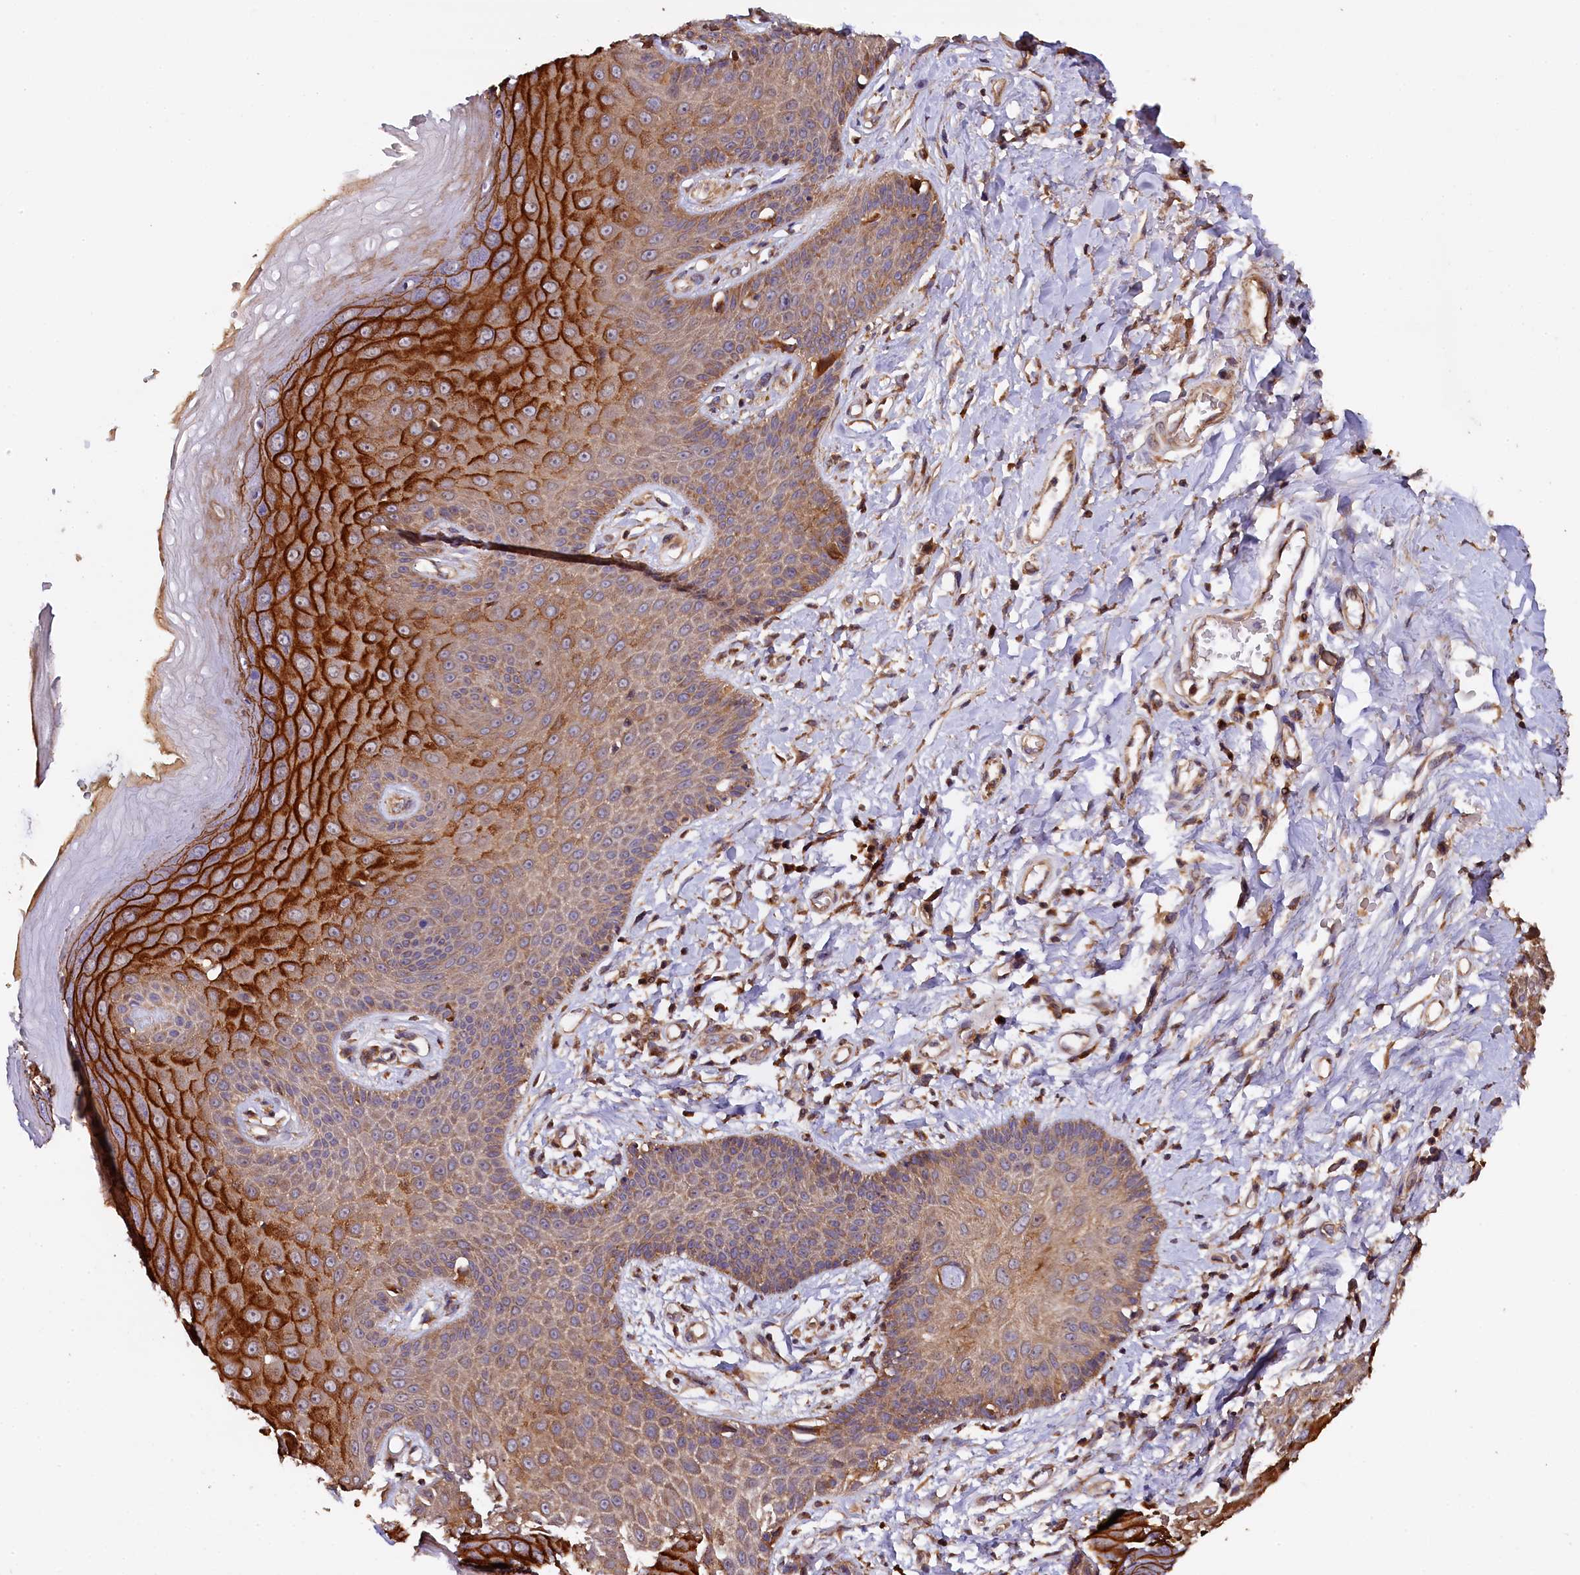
{"staining": {"intensity": "strong", "quantity": "25%-75%", "location": "cytoplasmic/membranous"}, "tissue": "skin", "cell_type": "Epidermal cells", "image_type": "normal", "snomed": [{"axis": "morphology", "description": "Normal tissue, NOS"}, {"axis": "topography", "description": "Anal"}], "caption": "Protein staining displays strong cytoplasmic/membranous expression in approximately 25%-75% of epidermal cells in benign skin.", "gene": "KLC2", "patient": {"sex": "male", "age": 78}}